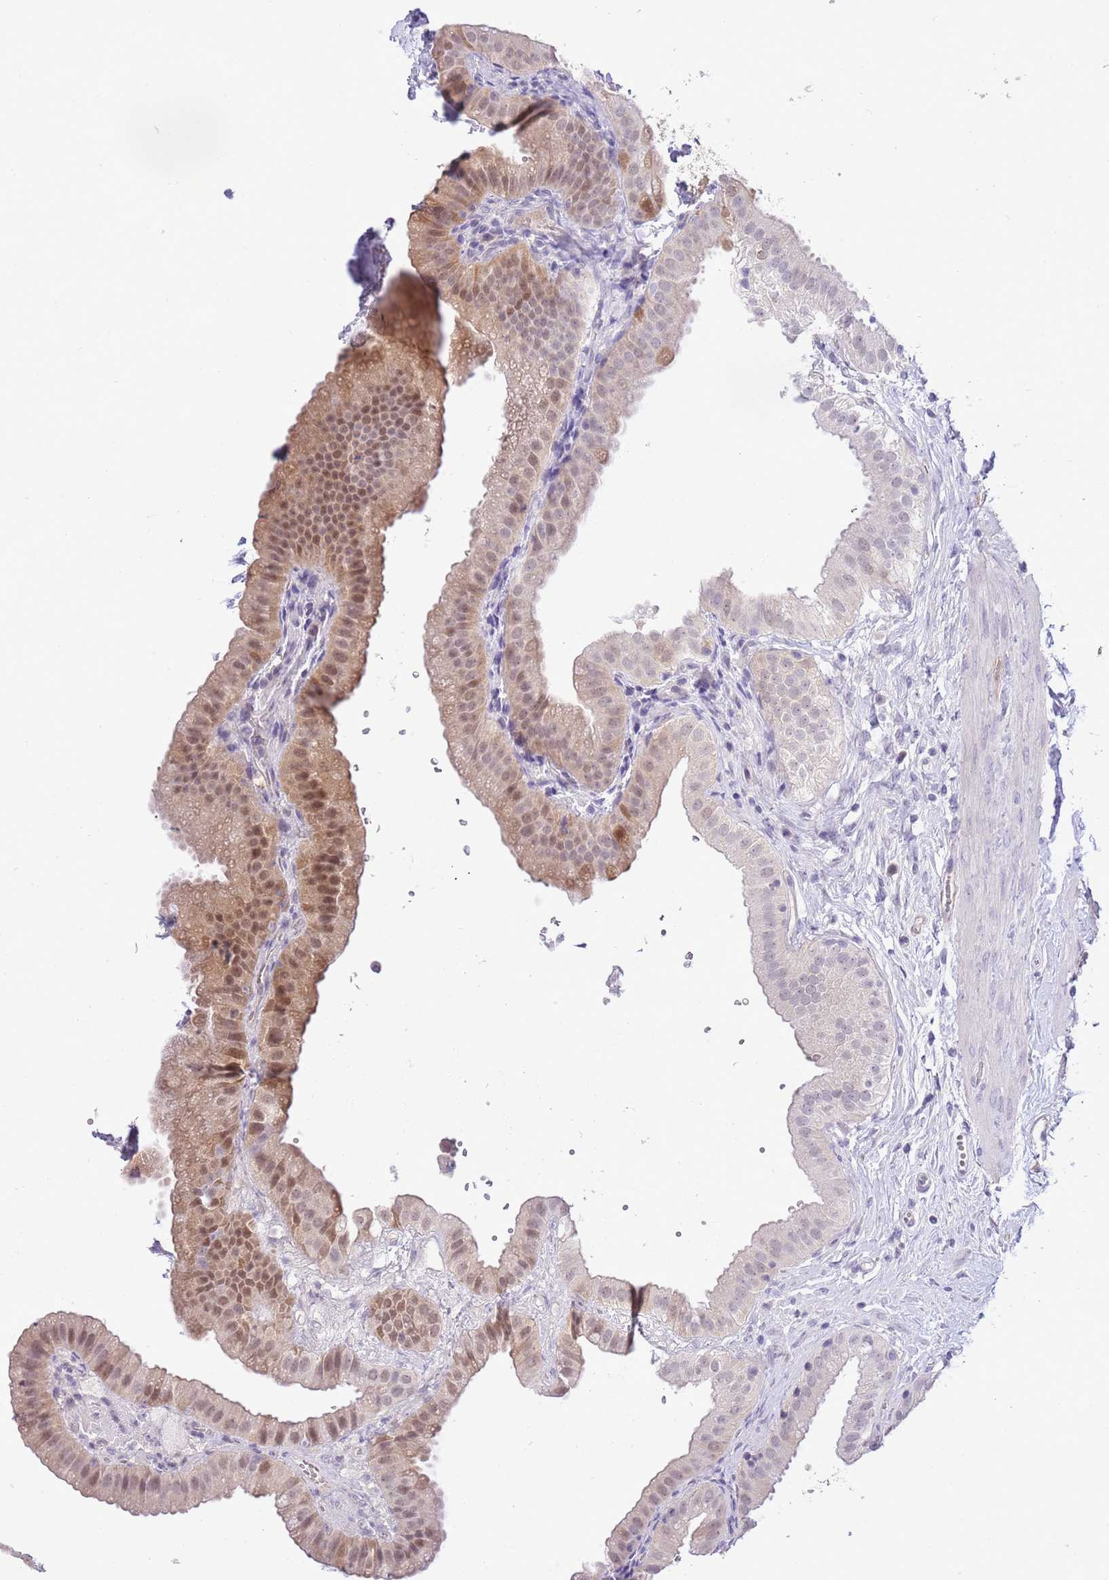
{"staining": {"intensity": "moderate", "quantity": "25%-75%", "location": "cytoplasmic/membranous,nuclear"}, "tissue": "gallbladder", "cell_type": "Glandular cells", "image_type": "normal", "snomed": [{"axis": "morphology", "description": "Normal tissue, NOS"}, {"axis": "topography", "description": "Gallbladder"}], "caption": "This histopathology image displays immunohistochemistry staining of benign gallbladder, with medium moderate cytoplasmic/membranous,nuclear positivity in about 25%-75% of glandular cells.", "gene": "MIDN", "patient": {"sex": "female", "age": 61}}